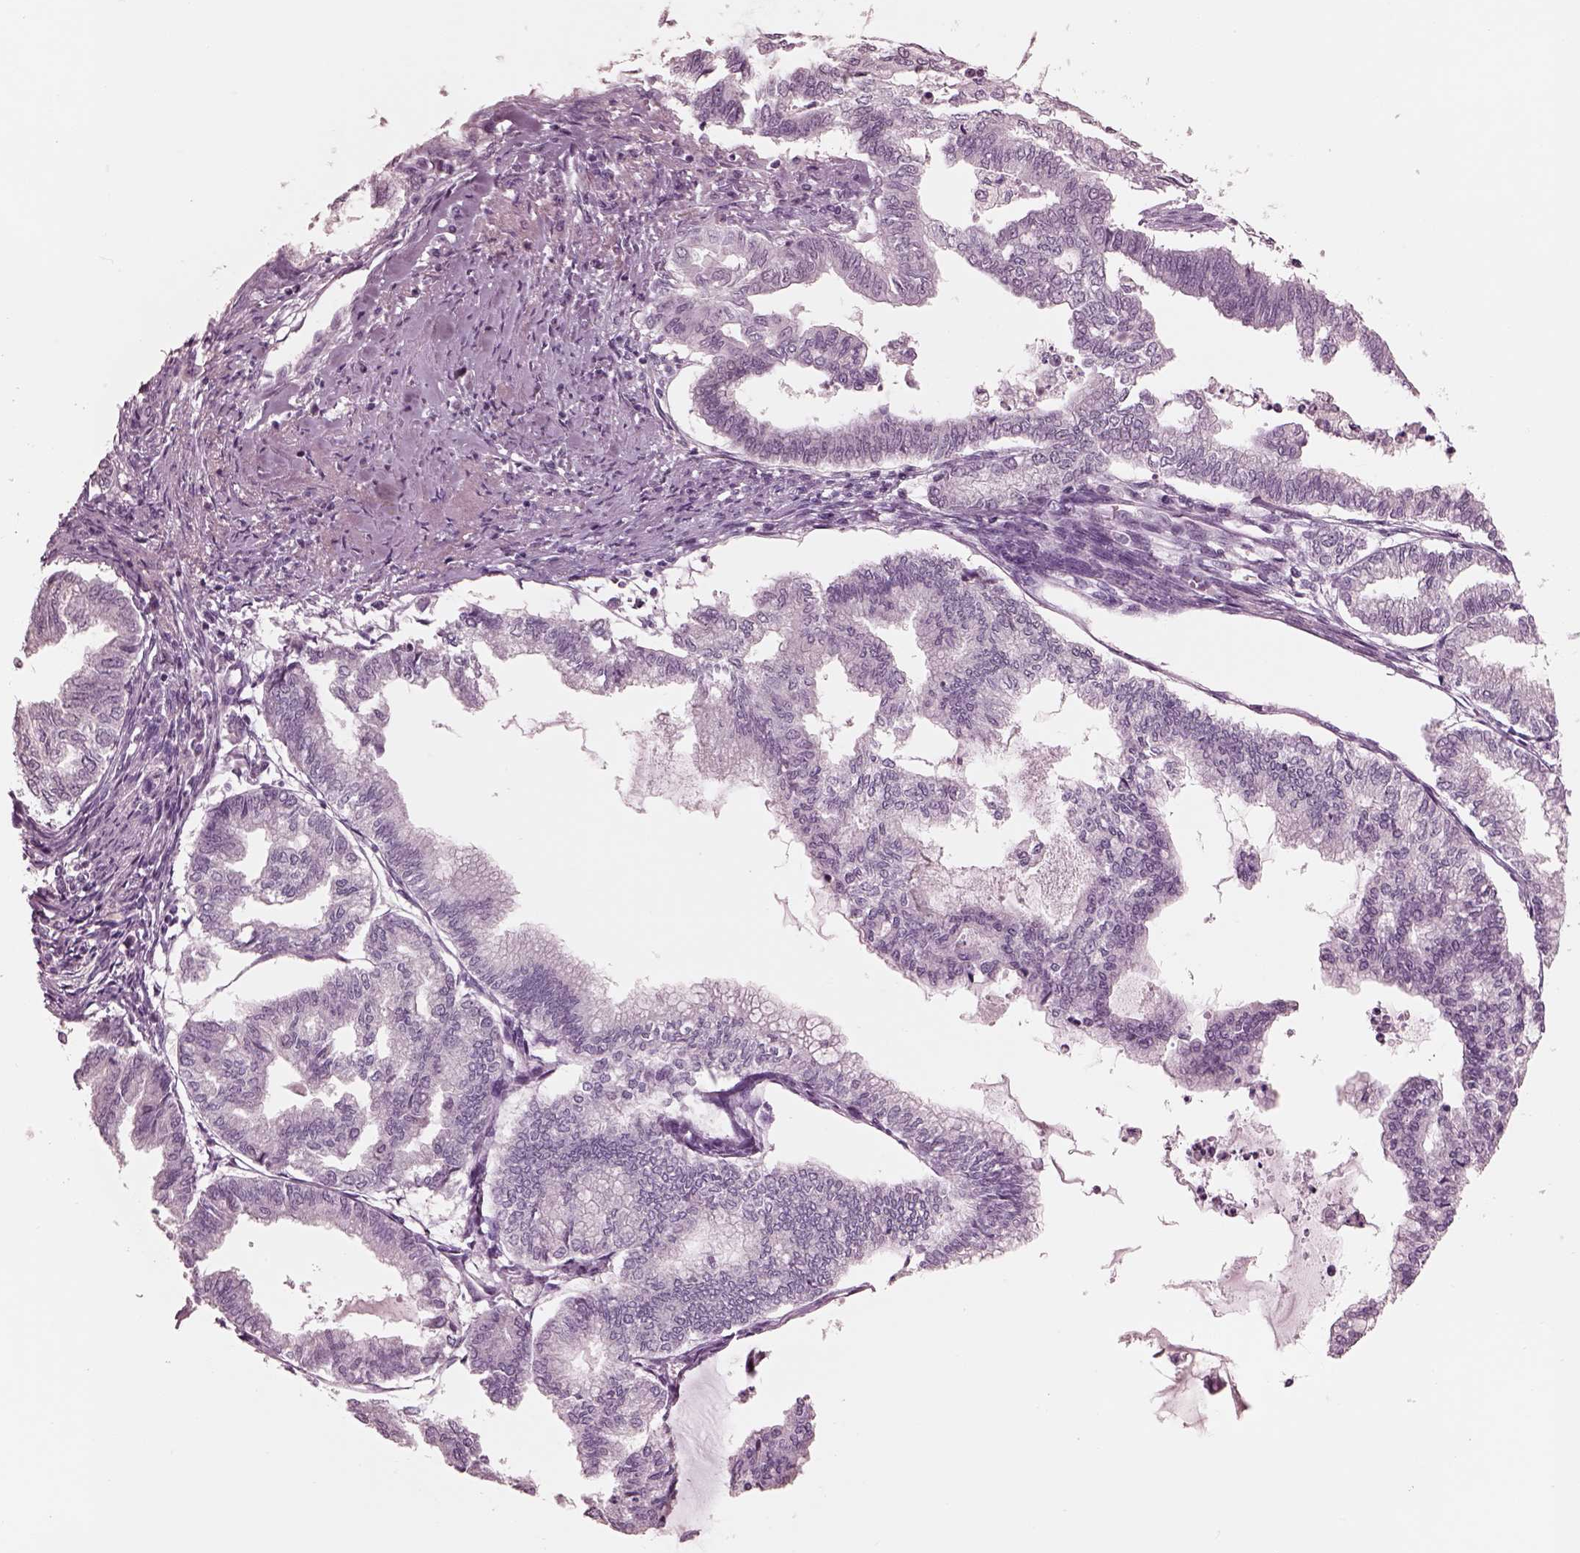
{"staining": {"intensity": "negative", "quantity": "none", "location": "none"}, "tissue": "endometrial cancer", "cell_type": "Tumor cells", "image_type": "cancer", "snomed": [{"axis": "morphology", "description": "Adenocarcinoma, NOS"}, {"axis": "topography", "description": "Endometrium"}], "caption": "Image shows no protein staining in tumor cells of endometrial cancer tissue.", "gene": "GARIN4", "patient": {"sex": "female", "age": 79}}